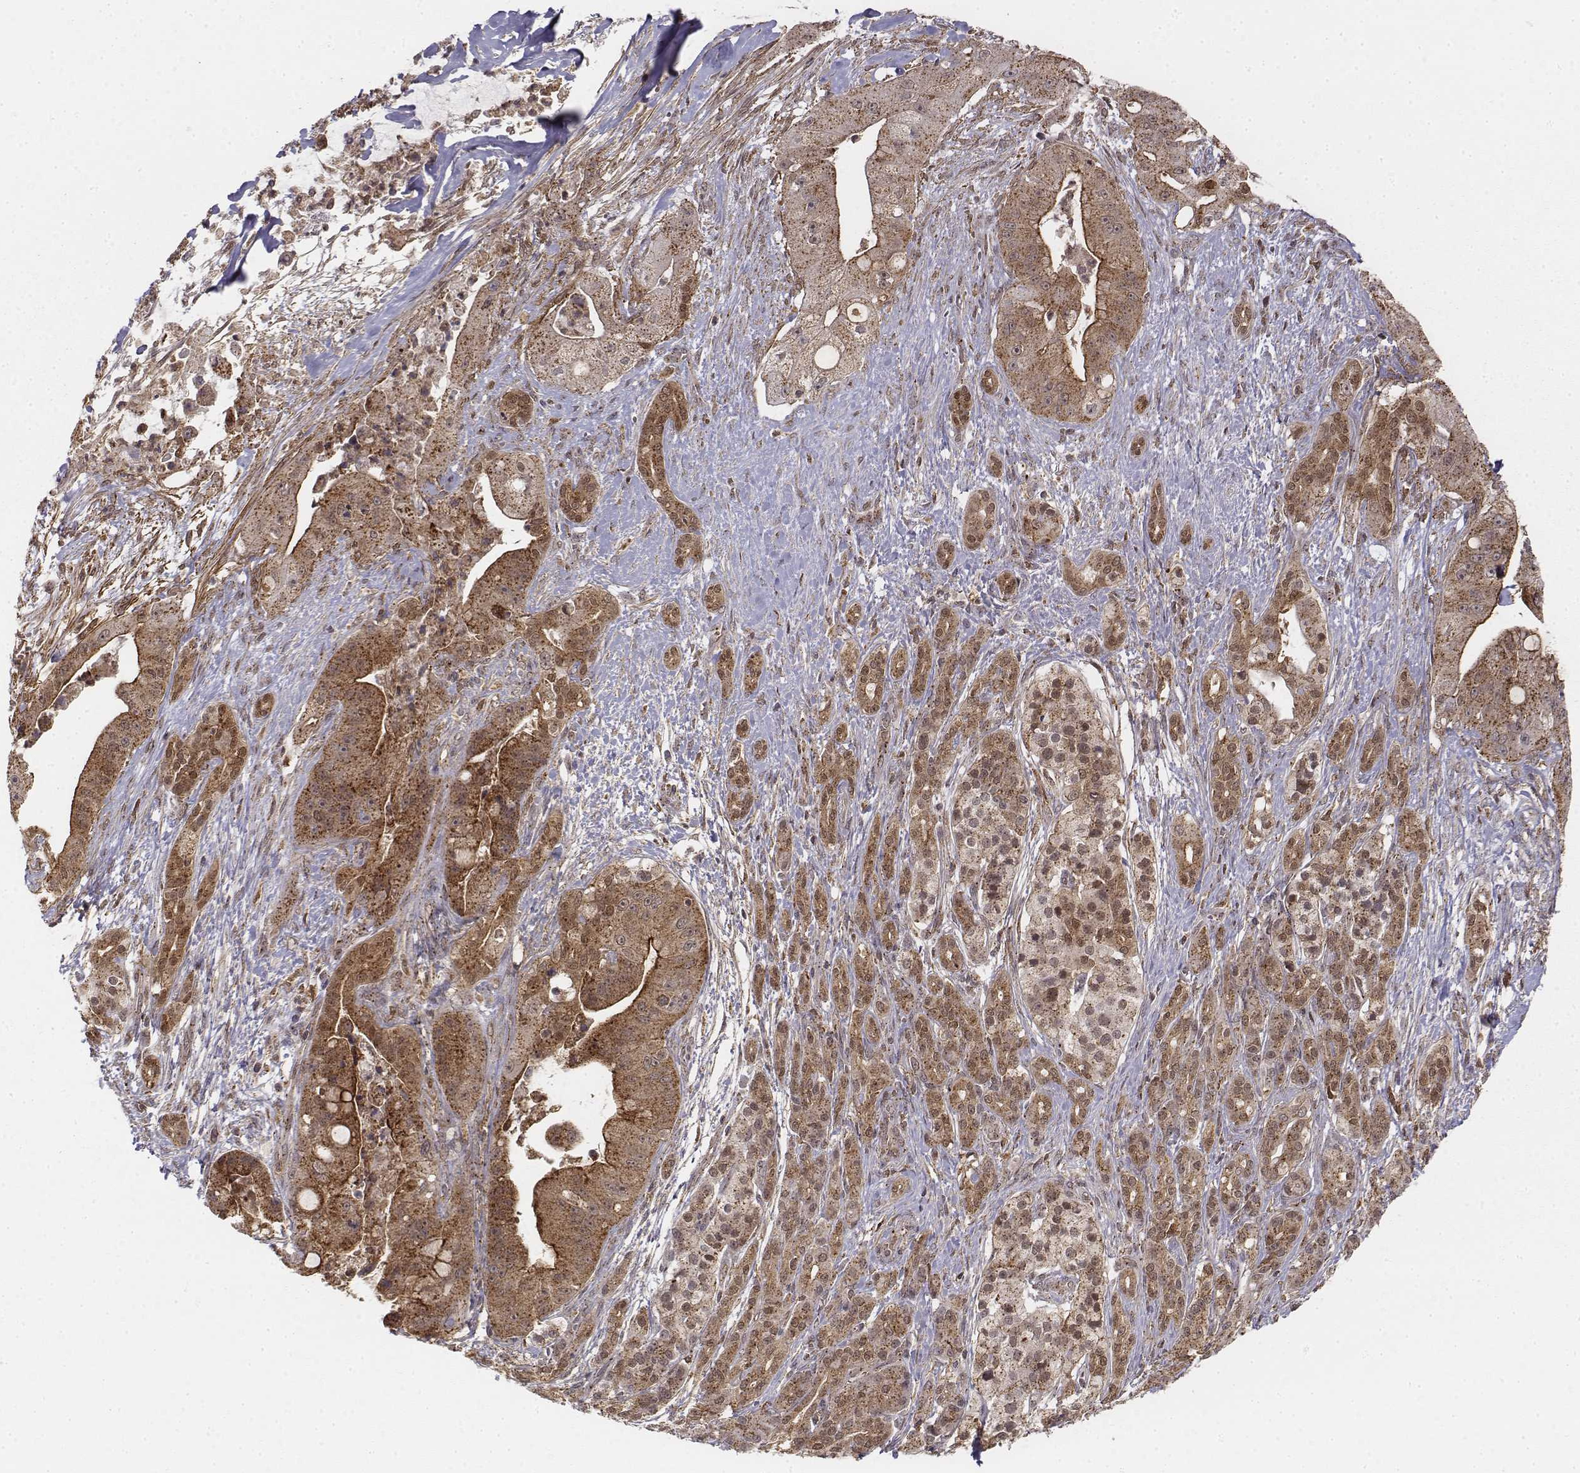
{"staining": {"intensity": "moderate", "quantity": ">75%", "location": "cytoplasmic/membranous,nuclear"}, "tissue": "pancreatic cancer", "cell_type": "Tumor cells", "image_type": "cancer", "snomed": [{"axis": "morphology", "description": "Normal tissue, NOS"}, {"axis": "morphology", "description": "Inflammation, NOS"}, {"axis": "morphology", "description": "Adenocarcinoma, NOS"}, {"axis": "topography", "description": "Pancreas"}], "caption": "Human pancreatic cancer (adenocarcinoma) stained with a brown dye shows moderate cytoplasmic/membranous and nuclear positive expression in approximately >75% of tumor cells.", "gene": "ZFYVE19", "patient": {"sex": "male", "age": 57}}